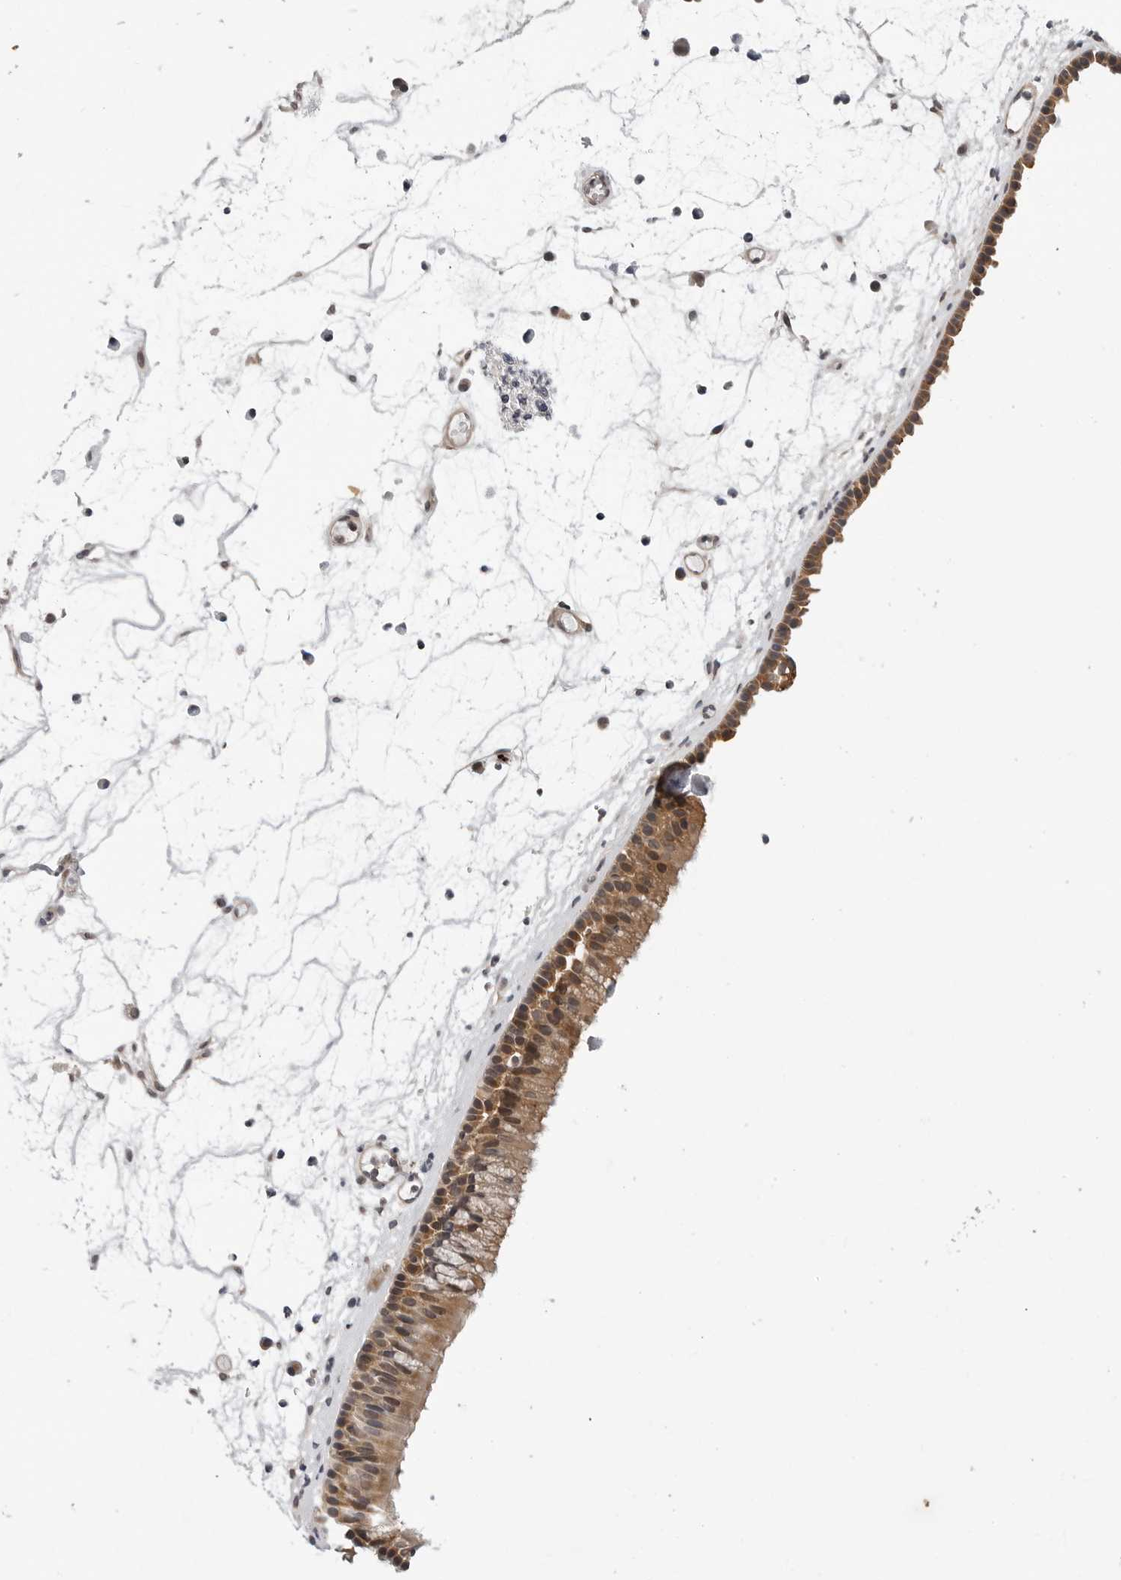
{"staining": {"intensity": "moderate", "quantity": "25%-75%", "location": "cytoplasmic/membranous"}, "tissue": "nasopharynx", "cell_type": "Respiratory epithelial cells", "image_type": "normal", "snomed": [{"axis": "morphology", "description": "Normal tissue, NOS"}, {"axis": "morphology", "description": "Inflammation, NOS"}, {"axis": "morphology", "description": "Malignant melanoma, Metastatic site"}, {"axis": "topography", "description": "Nasopharynx"}], "caption": "There is medium levels of moderate cytoplasmic/membranous positivity in respiratory epithelial cells of normal nasopharynx, as demonstrated by immunohistochemical staining (brown color).", "gene": "KIAA1614", "patient": {"sex": "male", "age": 70}}